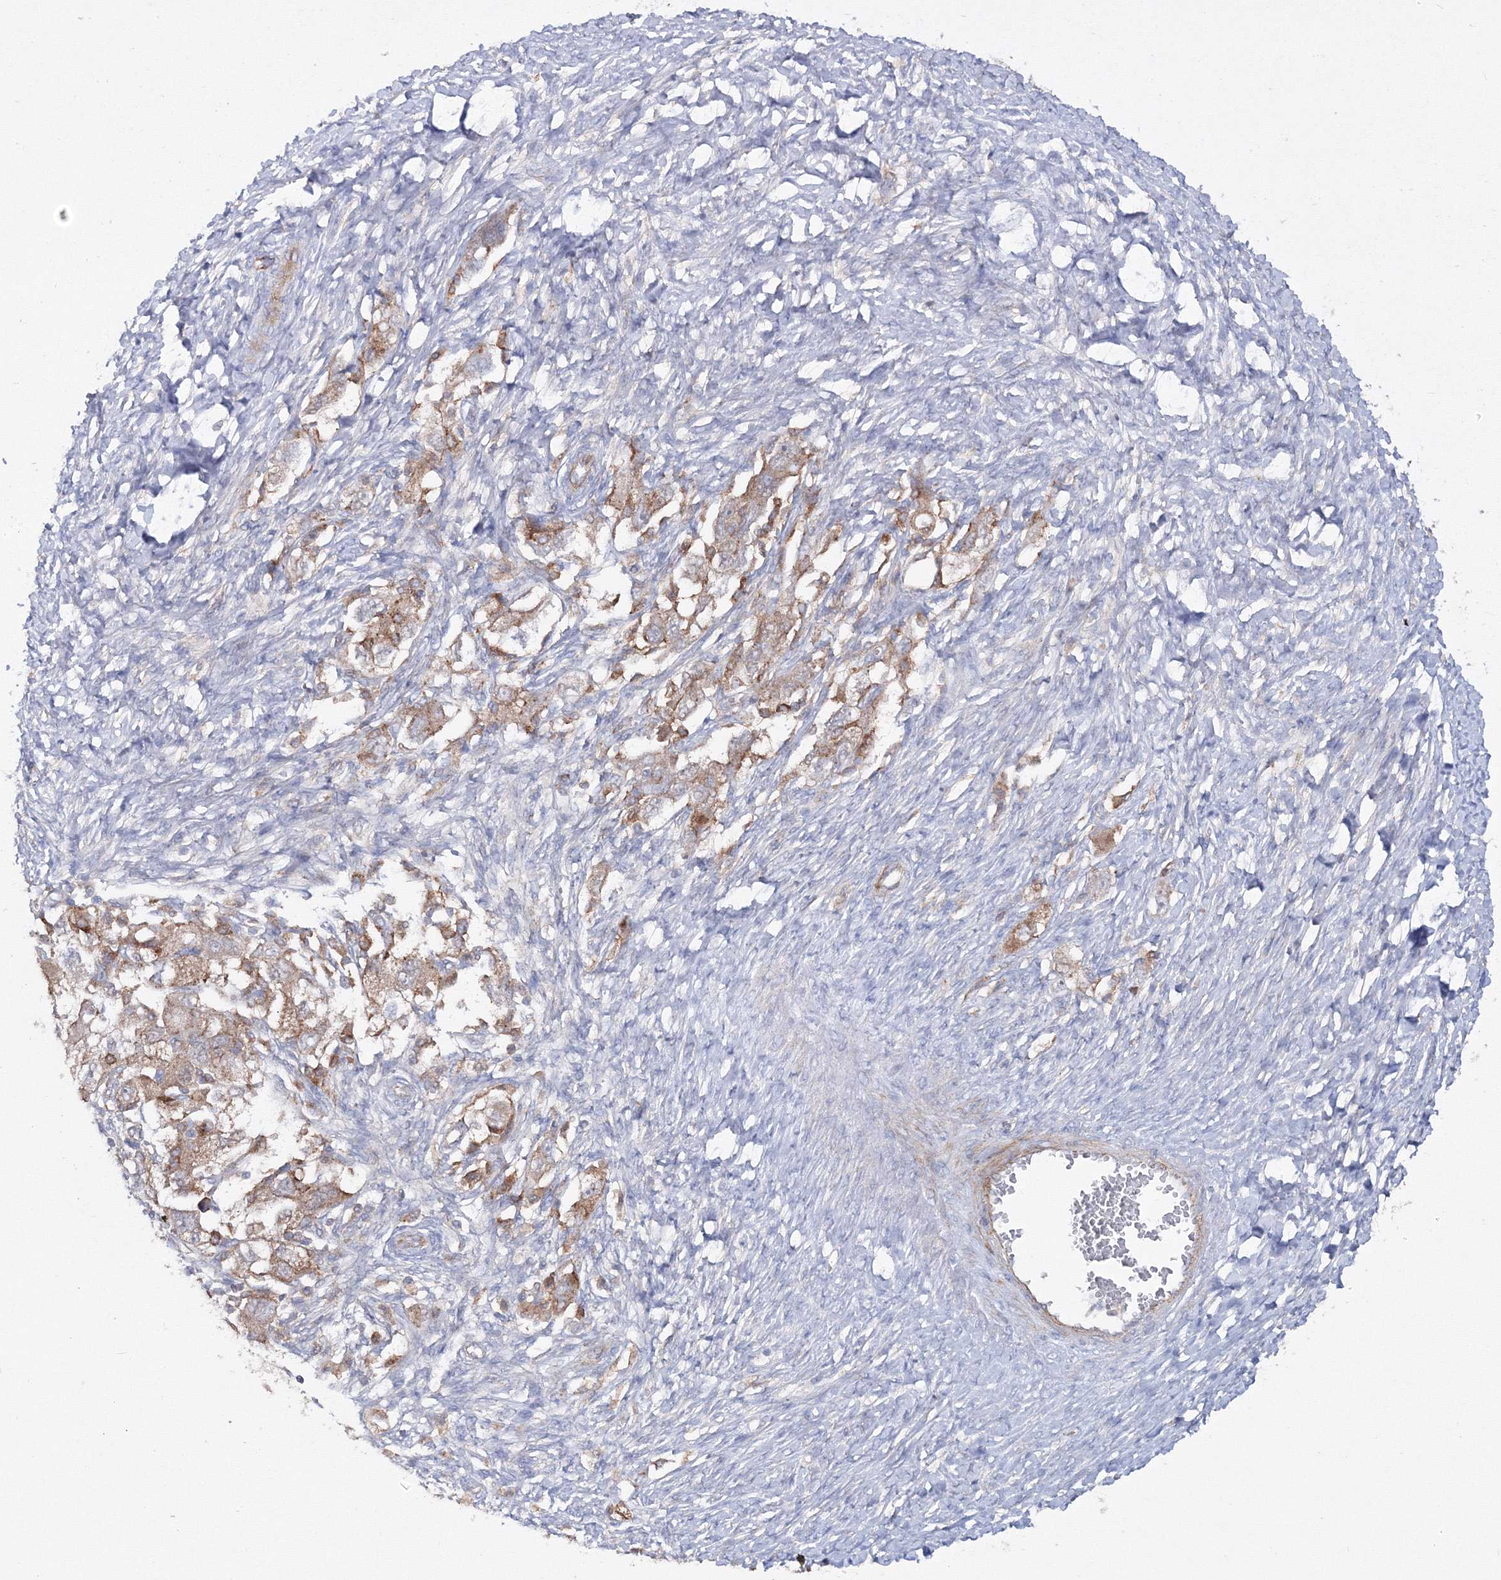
{"staining": {"intensity": "weak", "quantity": ">75%", "location": "cytoplasmic/membranous"}, "tissue": "ovarian cancer", "cell_type": "Tumor cells", "image_type": "cancer", "snomed": [{"axis": "morphology", "description": "Carcinoma, NOS"}, {"axis": "morphology", "description": "Cystadenocarcinoma, serous, NOS"}, {"axis": "topography", "description": "Ovary"}], "caption": "Weak cytoplasmic/membranous expression for a protein is present in approximately >75% of tumor cells of ovarian carcinoma using IHC.", "gene": "GGA2", "patient": {"sex": "female", "age": 69}}